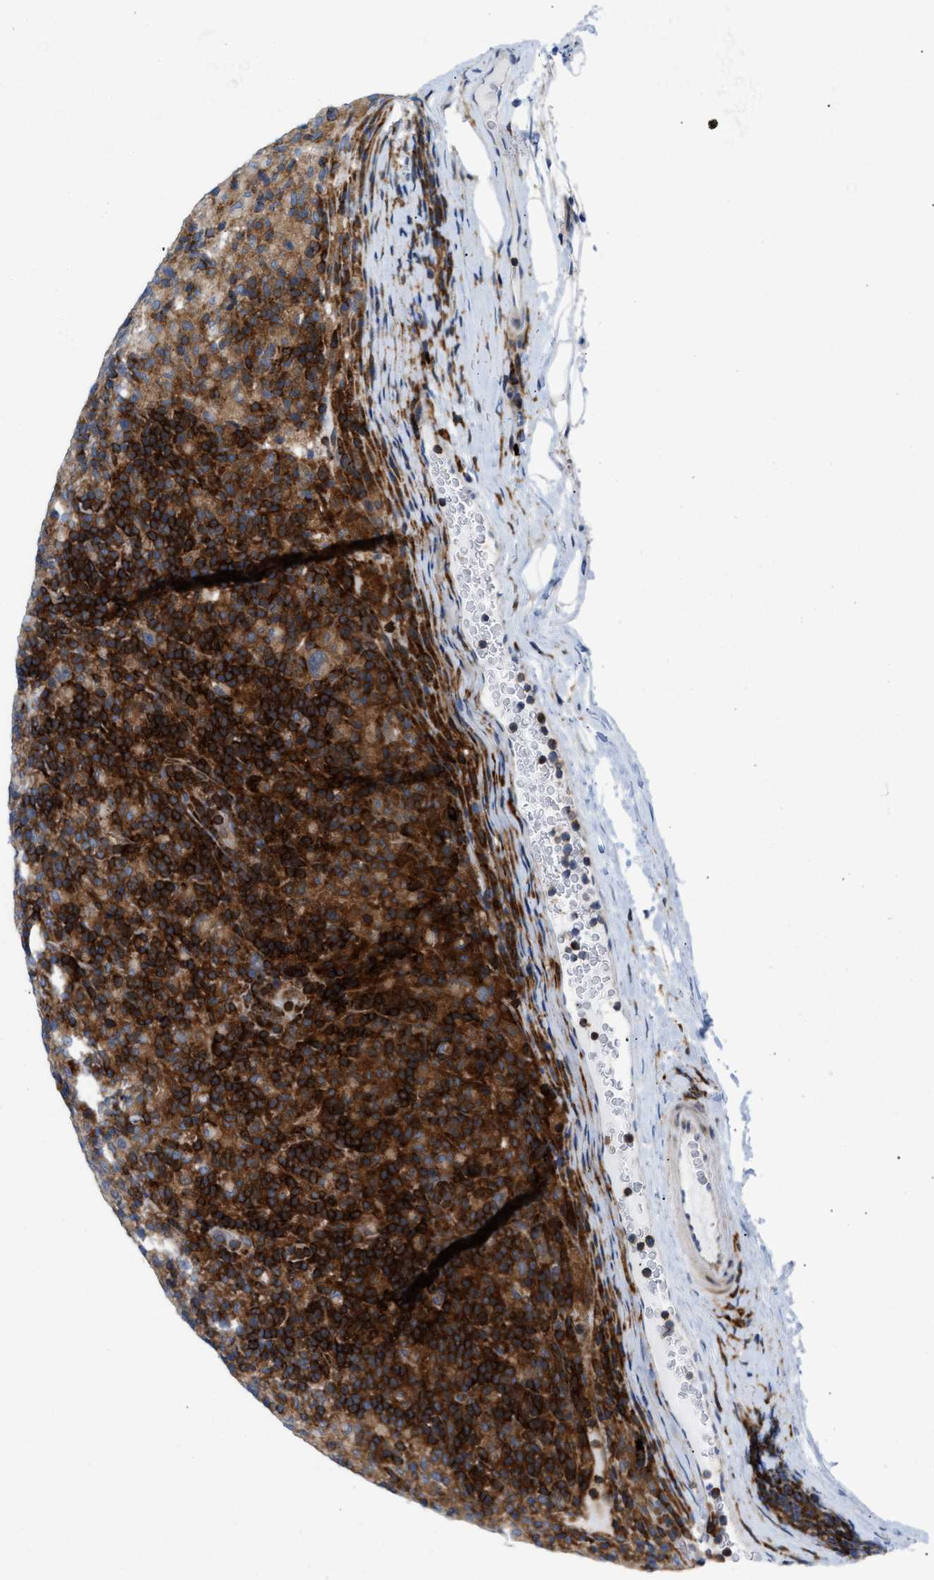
{"staining": {"intensity": "weak", "quantity": "<25%", "location": "cytoplasmic/membranous"}, "tissue": "lymphoma", "cell_type": "Tumor cells", "image_type": "cancer", "snomed": [{"axis": "morphology", "description": "Hodgkin's disease, NOS"}, {"axis": "topography", "description": "Lymph node"}], "caption": "Tumor cells are negative for protein expression in human Hodgkin's disease.", "gene": "ATP9A", "patient": {"sex": "male", "age": 70}}